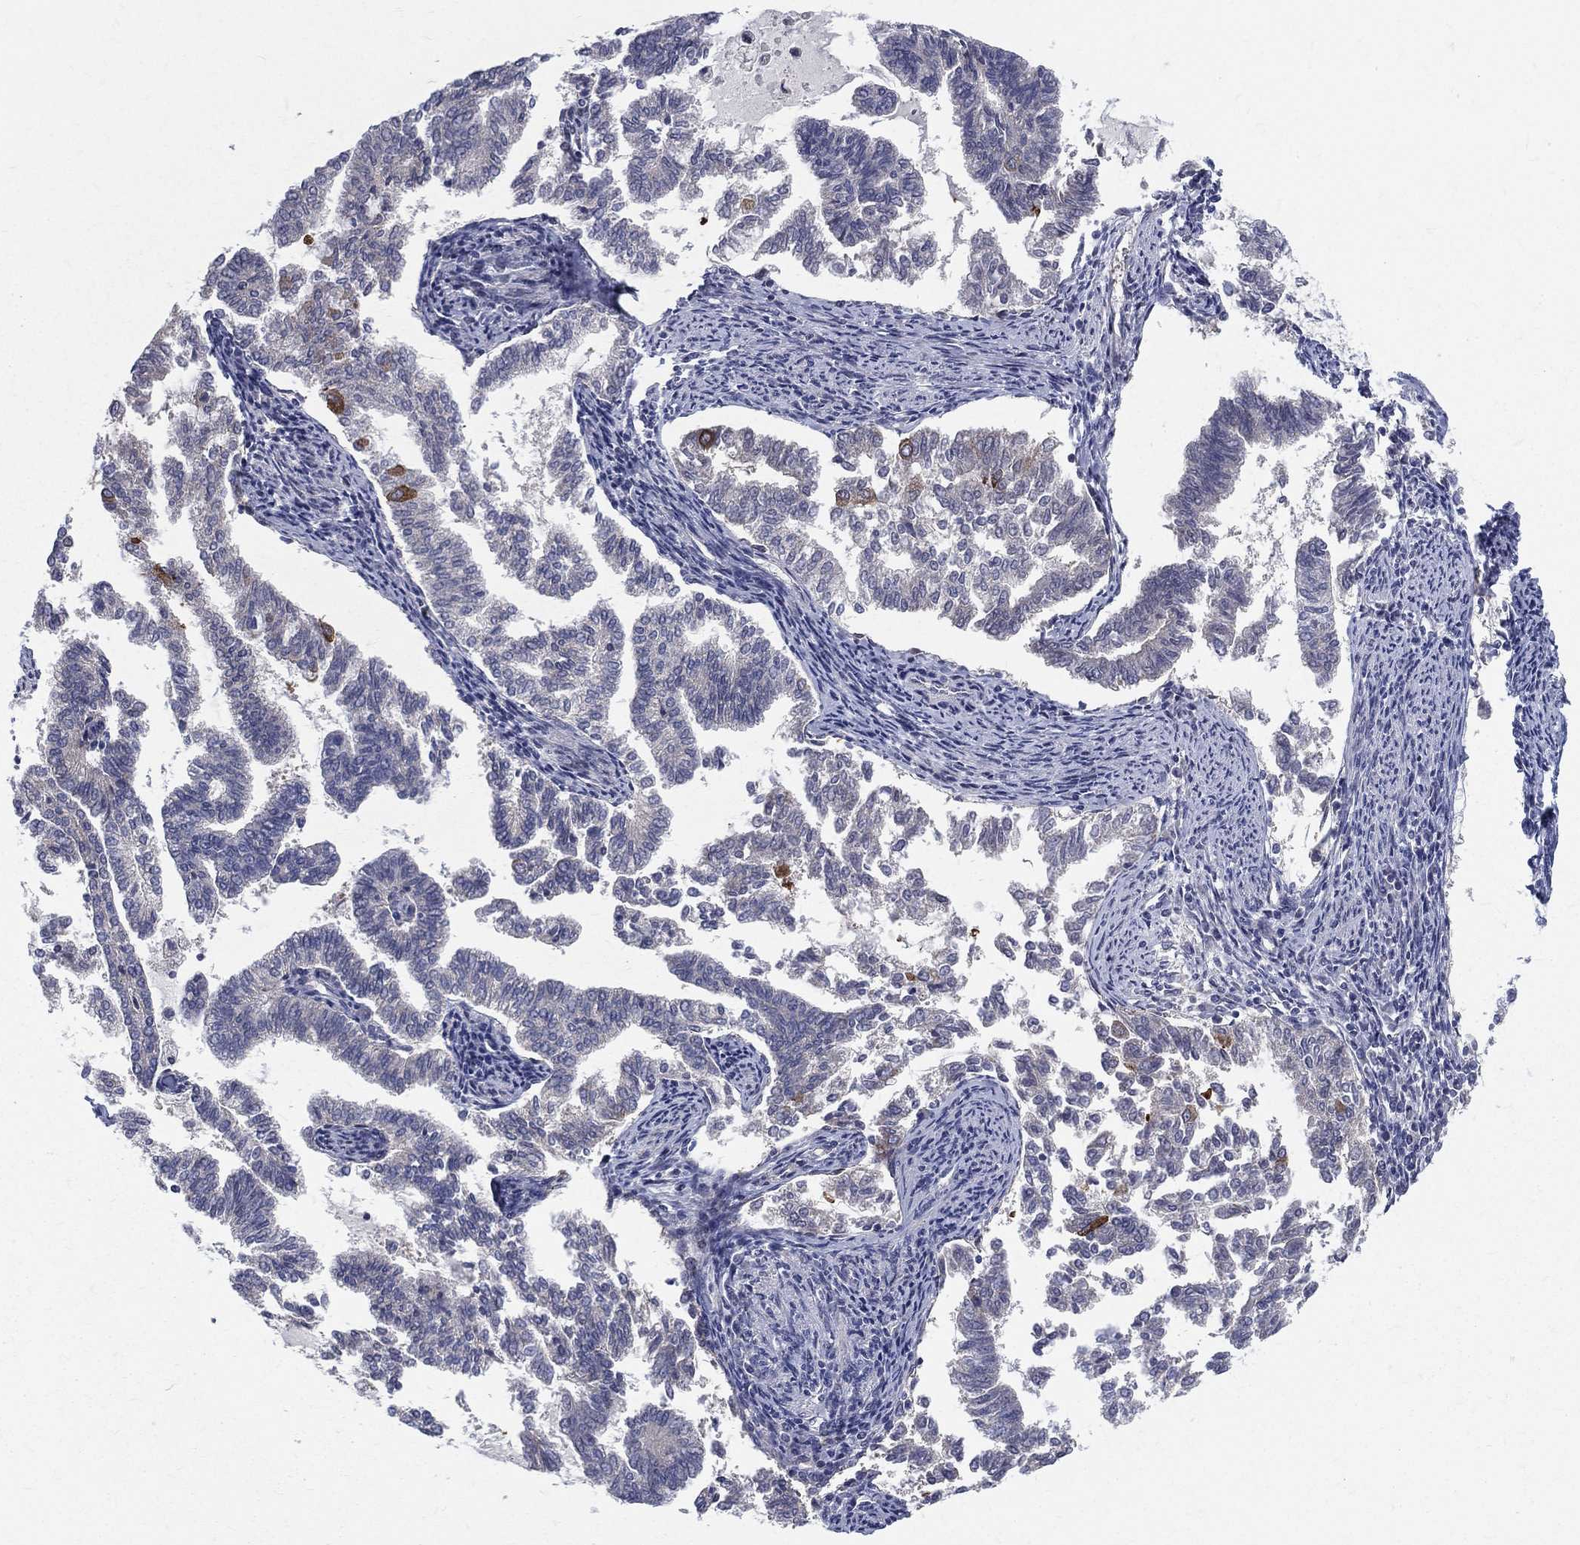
{"staining": {"intensity": "negative", "quantity": "none", "location": "none"}, "tissue": "endometrial cancer", "cell_type": "Tumor cells", "image_type": "cancer", "snomed": [{"axis": "morphology", "description": "Adenocarcinoma, NOS"}, {"axis": "topography", "description": "Endometrium"}], "caption": "Endometrial adenocarcinoma stained for a protein using immunohistochemistry (IHC) demonstrates no staining tumor cells.", "gene": "POMZP3", "patient": {"sex": "female", "age": 79}}